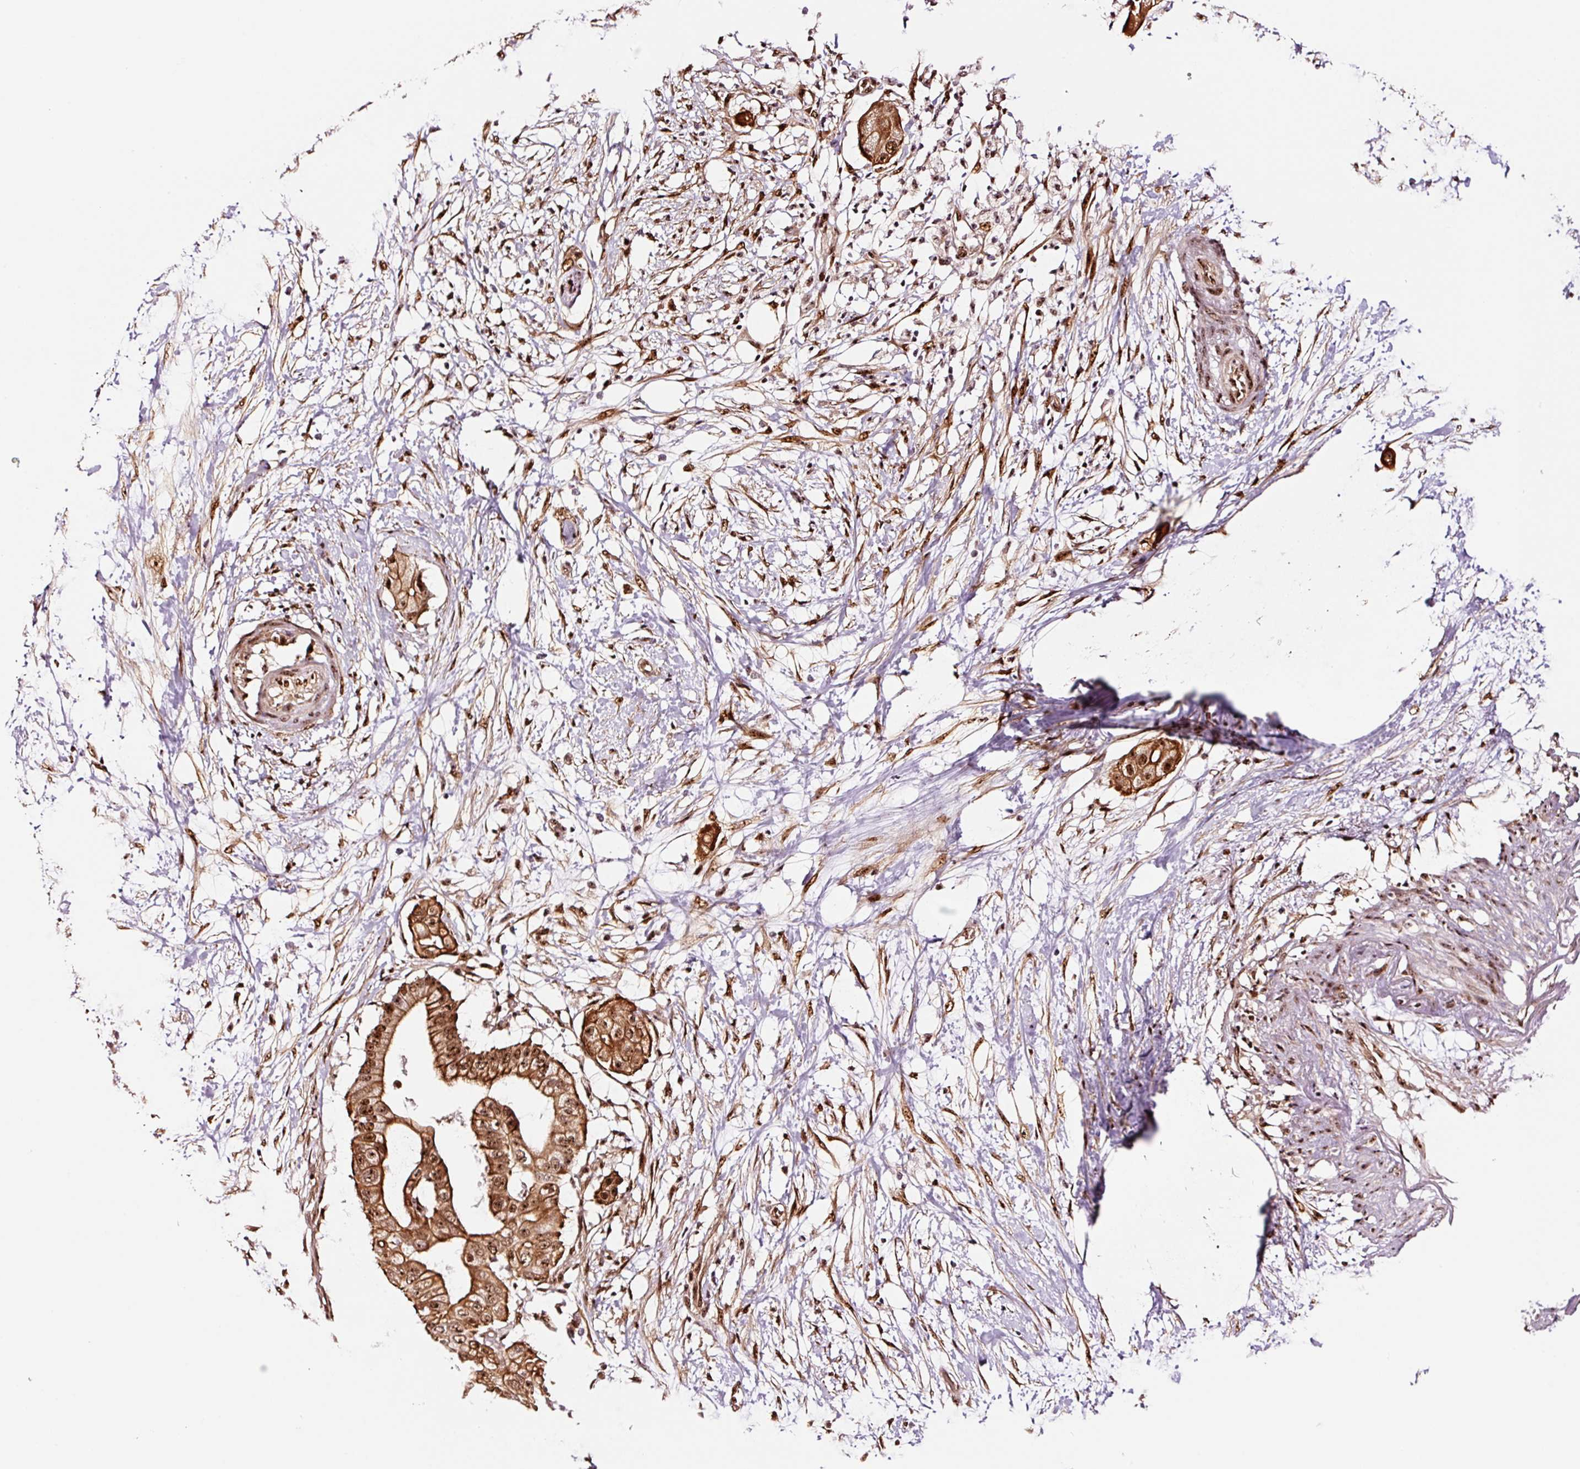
{"staining": {"intensity": "strong", "quantity": ">75%", "location": "cytoplasmic/membranous,nuclear"}, "tissue": "pancreatic cancer", "cell_type": "Tumor cells", "image_type": "cancer", "snomed": [{"axis": "morphology", "description": "Adenocarcinoma, NOS"}, {"axis": "topography", "description": "Pancreas"}], "caption": "High-power microscopy captured an immunohistochemistry (IHC) image of adenocarcinoma (pancreatic), revealing strong cytoplasmic/membranous and nuclear staining in approximately >75% of tumor cells.", "gene": "GNL3", "patient": {"sex": "male", "age": 68}}